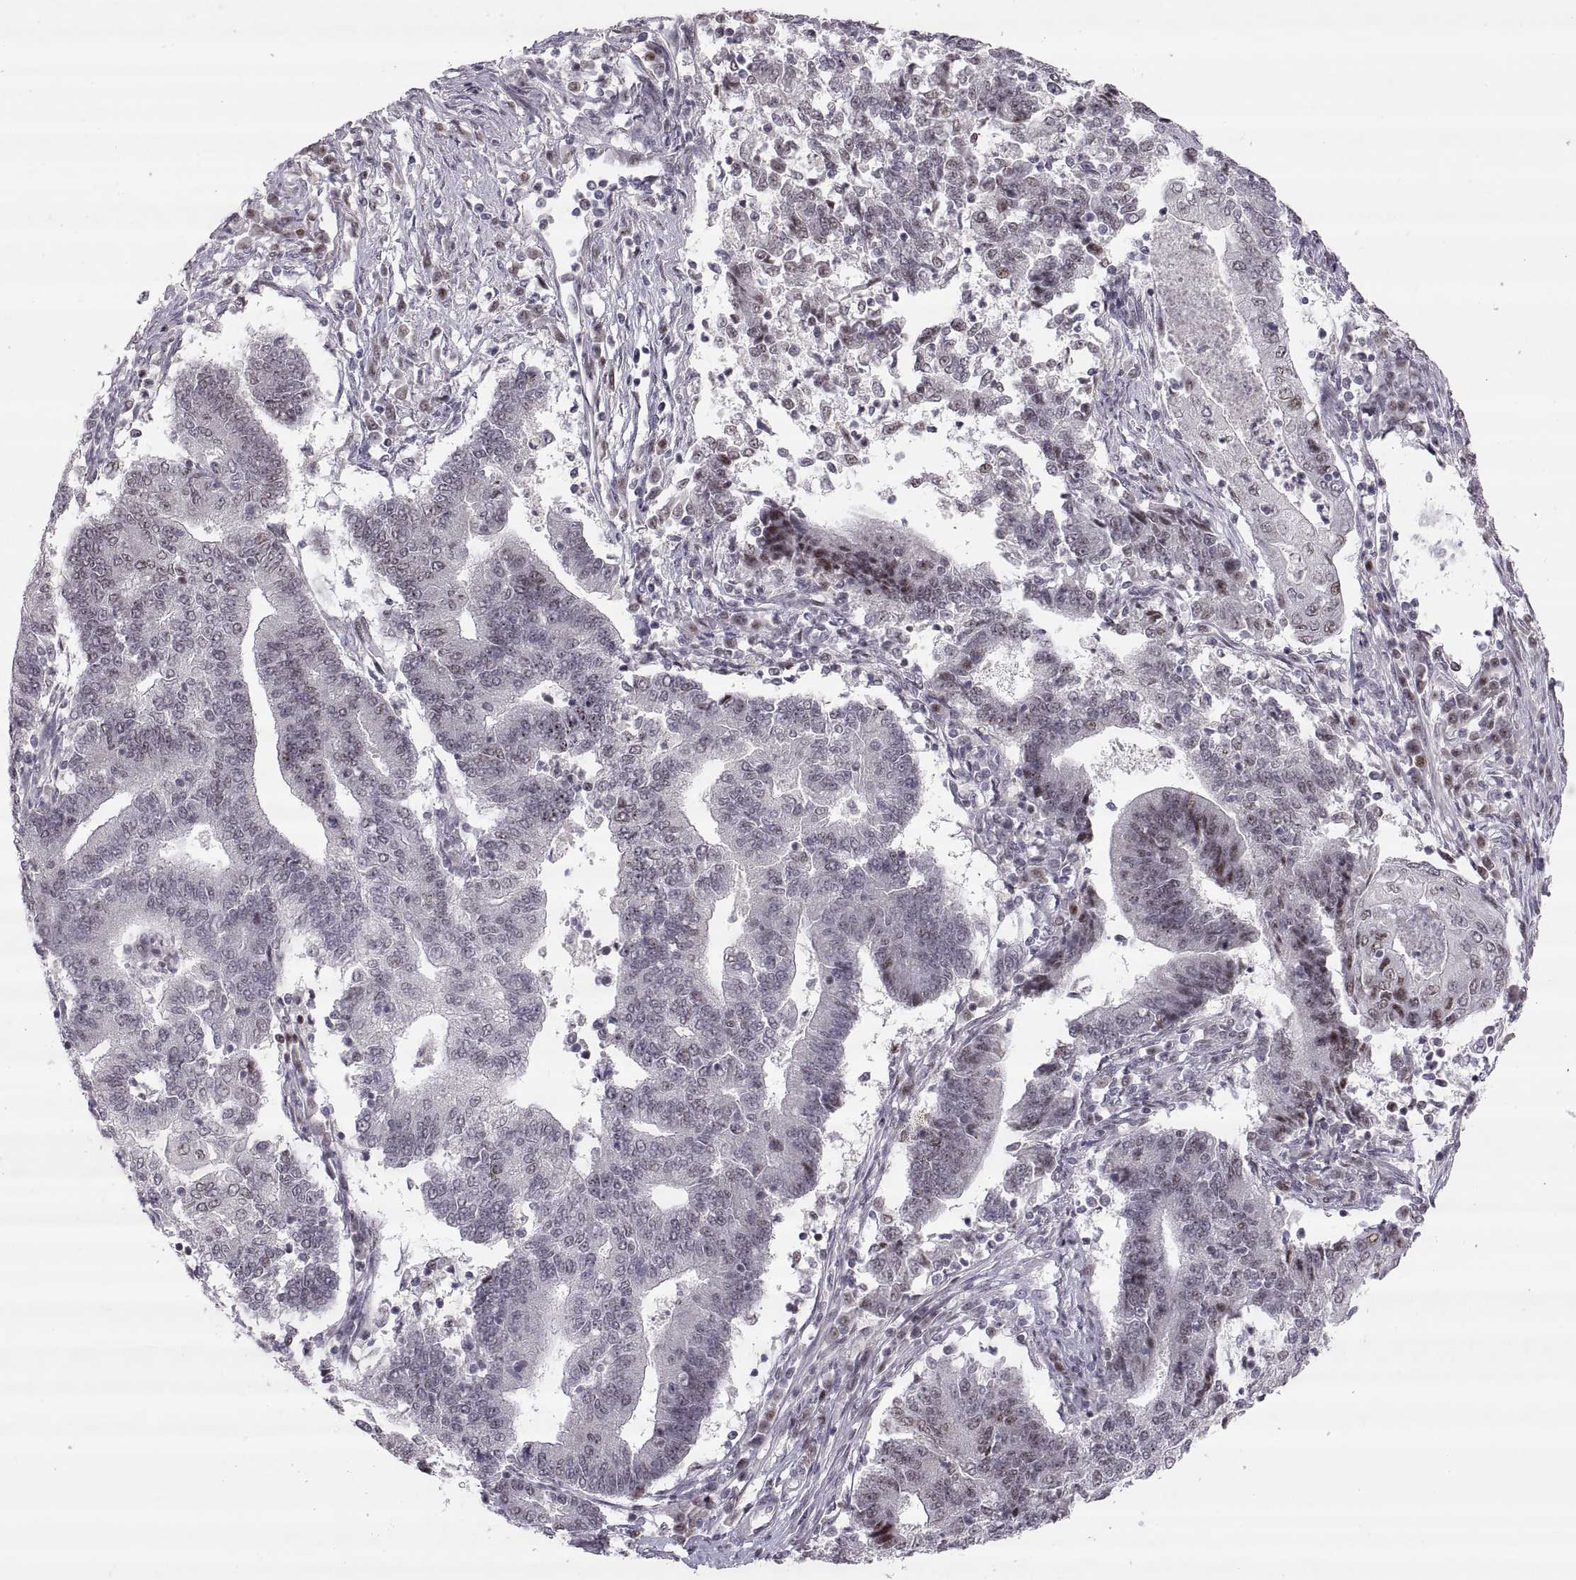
{"staining": {"intensity": "negative", "quantity": "none", "location": "none"}, "tissue": "endometrial cancer", "cell_type": "Tumor cells", "image_type": "cancer", "snomed": [{"axis": "morphology", "description": "Adenocarcinoma, NOS"}, {"axis": "topography", "description": "Uterus"}, {"axis": "topography", "description": "Endometrium"}], "caption": "High magnification brightfield microscopy of endometrial cancer stained with DAB (3,3'-diaminobenzidine) (brown) and counterstained with hematoxylin (blue): tumor cells show no significant expression. Nuclei are stained in blue.", "gene": "SNAI1", "patient": {"sex": "female", "age": 54}}